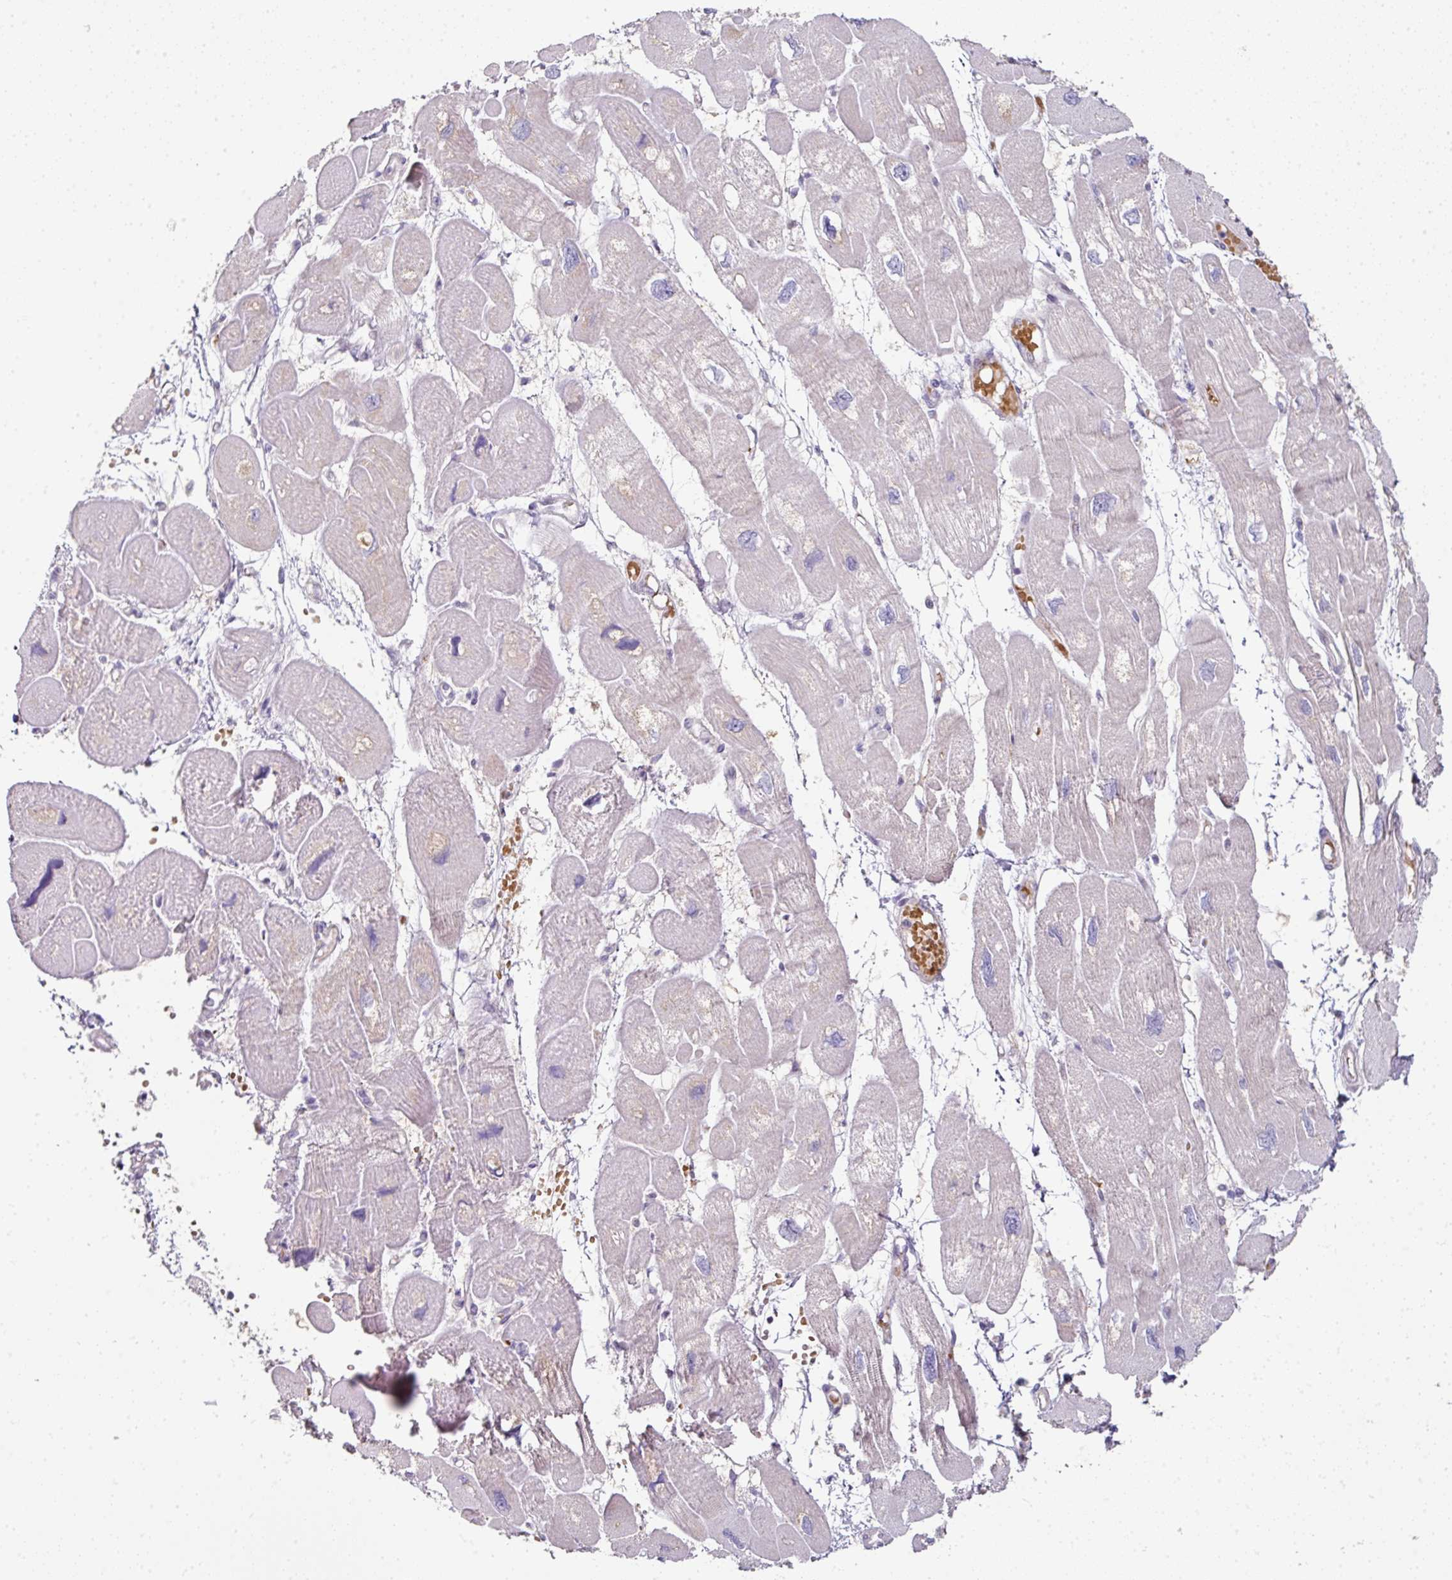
{"staining": {"intensity": "weak", "quantity": "25%-75%", "location": "cytoplasmic/membranous"}, "tissue": "heart muscle", "cell_type": "Cardiomyocytes", "image_type": "normal", "snomed": [{"axis": "morphology", "description": "Normal tissue, NOS"}, {"axis": "topography", "description": "Heart"}], "caption": "High-magnification brightfield microscopy of normal heart muscle stained with DAB (3,3'-diaminobenzidine) (brown) and counterstained with hematoxylin (blue). cardiomyocytes exhibit weak cytoplasmic/membranous positivity is present in about25%-75% of cells. The protein of interest is stained brown, and the nuclei are stained in blue (DAB IHC with brightfield microscopy, high magnification).", "gene": "ANKRD18A", "patient": {"sex": "male", "age": 42}}